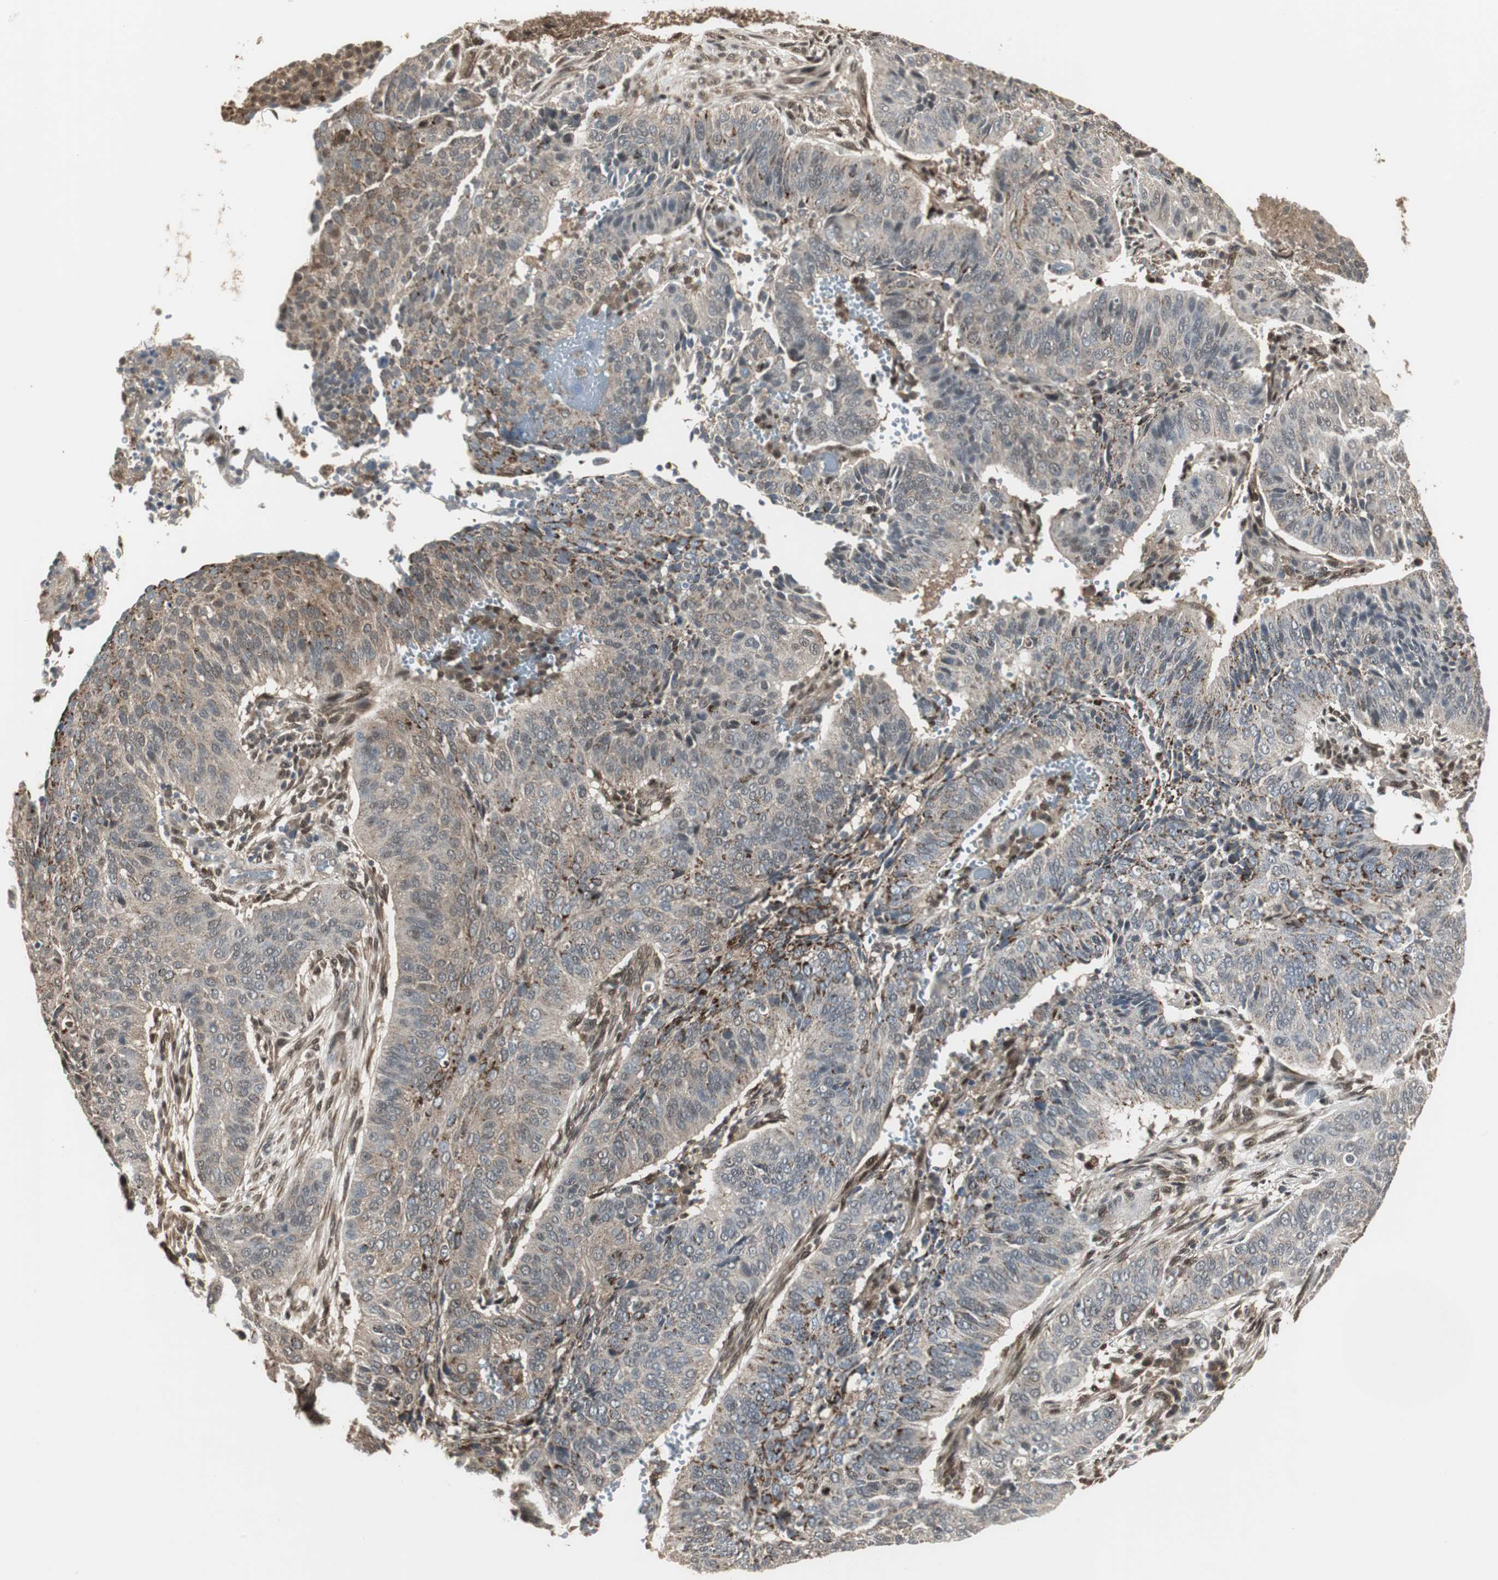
{"staining": {"intensity": "moderate", "quantity": ">75%", "location": "cytoplasmic/membranous"}, "tissue": "cervical cancer", "cell_type": "Tumor cells", "image_type": "cancer", "snomed": [{"axis": "morphology", "description": "Squamous cell carcinoma, NOS"}, {"axis": "topography", "description": "Cervix"}], "caption": "This histopathology image shows IHC staining of squamous cell carcinoma (cervical), with medium moderate cytoplasmic/membranous staining in approximately >75% of tumor cells.", "gene": "PLIN3", "patient": {"sex": "female", "age": 39}}